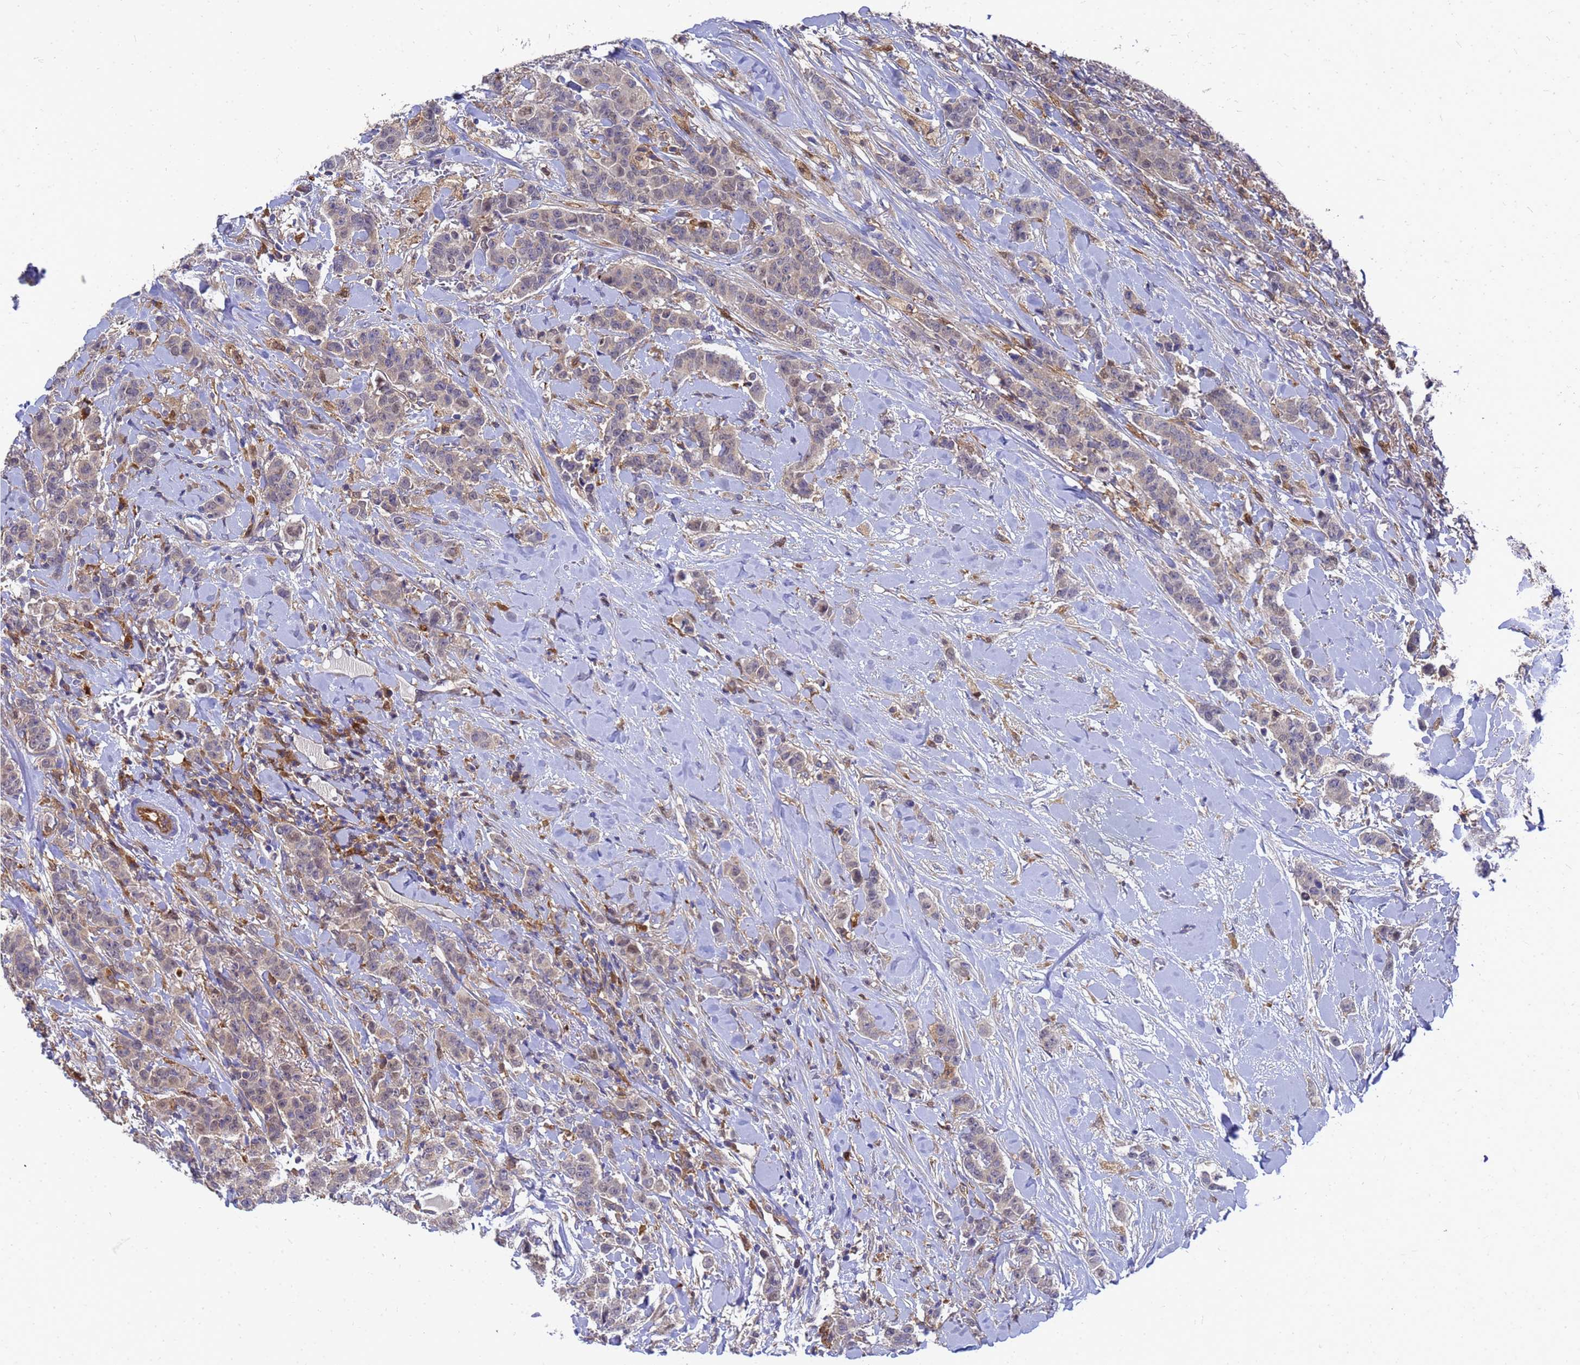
{"staining": {"intensity": "negative", "quantity": "none", "location": "none"}, "tissue": "breast cancer", "cell_type": "Tumor cells", "image_type": "cancer", "snomed": [{"axis": "morphology", "description": "Duct carcinoma"}, {"axis": "topography", "description": "Breast"}], "caption": "A high-resolution photomicrograph shows immunohistochemistry staining of breast cancer (intraductal carcinoma), which exhibits no significant positivity in tumor cells.", "gene": "SLC35E2B", "patient": {"sex": "female", "age": 40}}